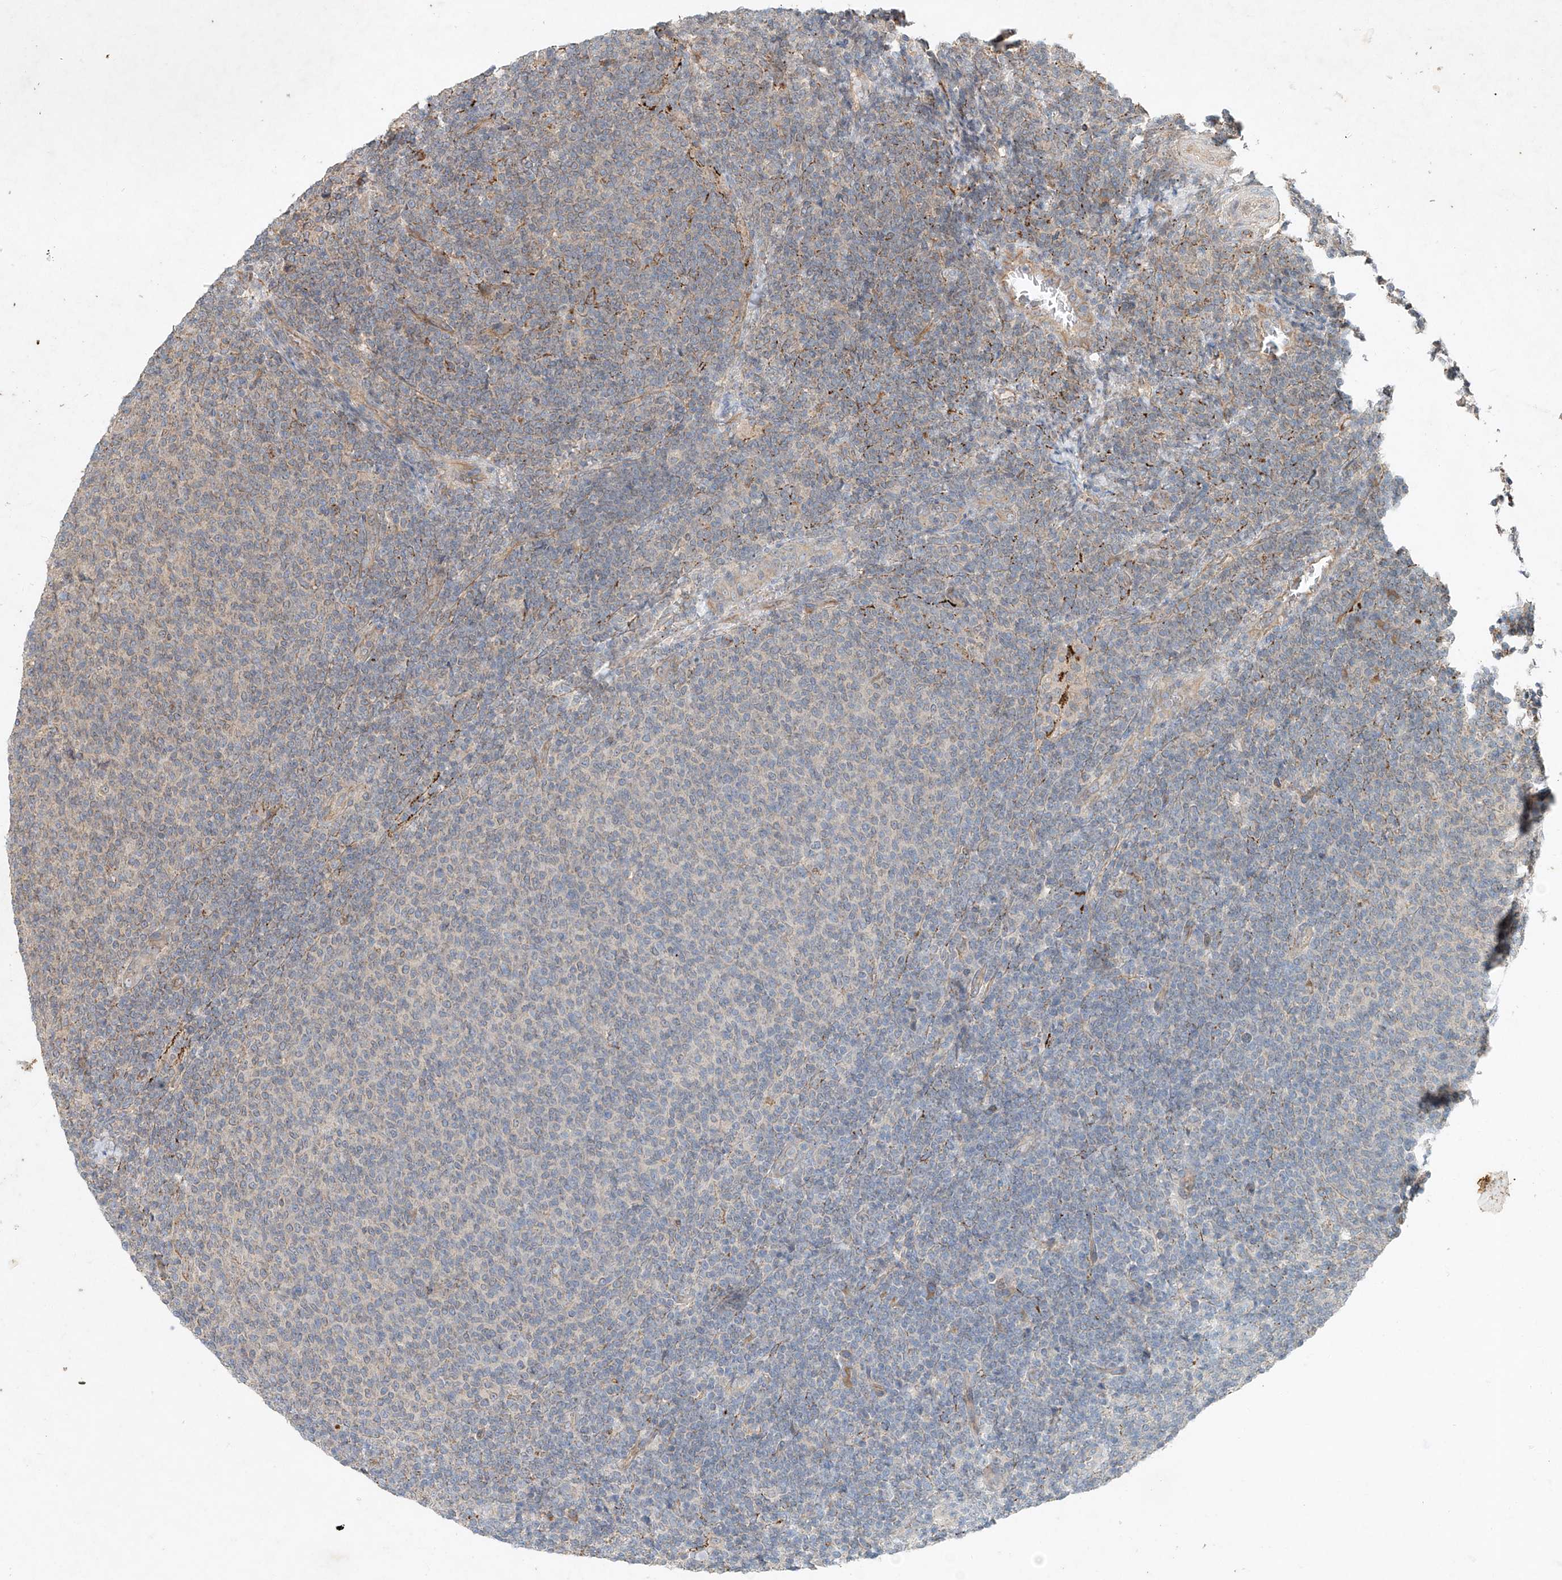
{"staining": {"intensity": "weak", "quantity": "25%-75%", "location": "cytoplasmic/membranous"}, "tissue": "lymphoma", "cell_type": "Tumor cells", "image_type": "cancer", "snomed": [{"axis": "morphology", "description": "Malignant lymphoma, non-Hodgkin's type, Low grade"}, {"axis": "topography", "description": "Lymph node"}], "caption": "This is a photomicrograph of immunohistochemistry staining of low-grade malignant lymphoma, non-Hodgkin's type, which shows weak expression in the cytoplasmic/membranous of tumor cells.", "gene": "IER5", "patient": {"sex": "male", "age": 66}}